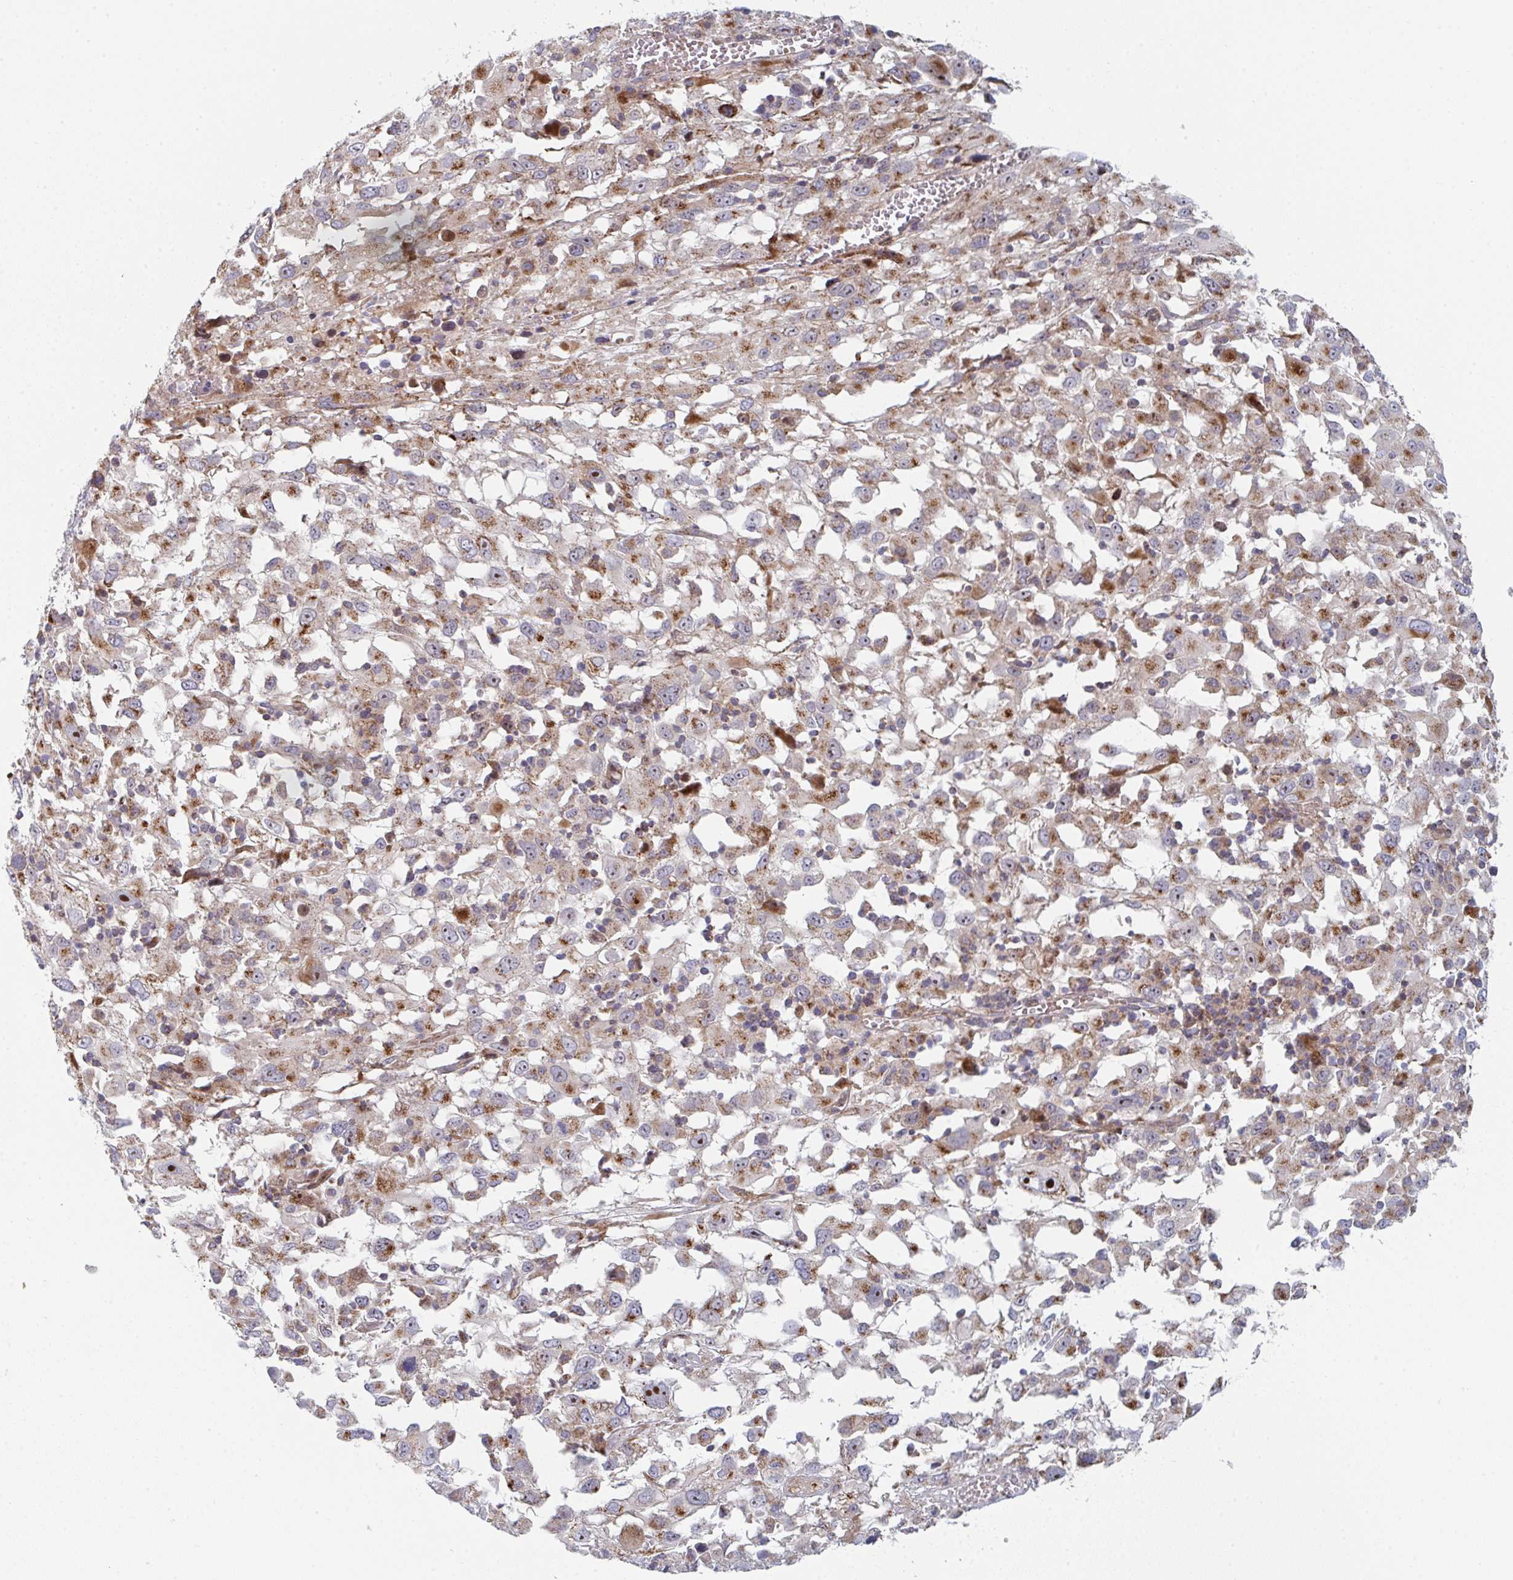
{"staining": {"intensity": "moderate", "quantity": ">75%", "location": "cytoplasmic/membranous,nuclear"}, "tissue": "melanoma", "cell_type": "Tumor cells", "image_type": "cancer", "snomed": [{"axis": "morphology", "description": "Malignant melanoma, Metastatic site"}, {"axis": "topography", "description": "Soft tissue"}], "caption": "The photomicrograph exhibits staining of malignant melanoma (metastatic site), revealing moderate cytoplasmic/membranous and nuclear protein expression (brown color) within tumor cells.", "gene": "ZNF644", "patient": {"sex": "male", "age": 50}}